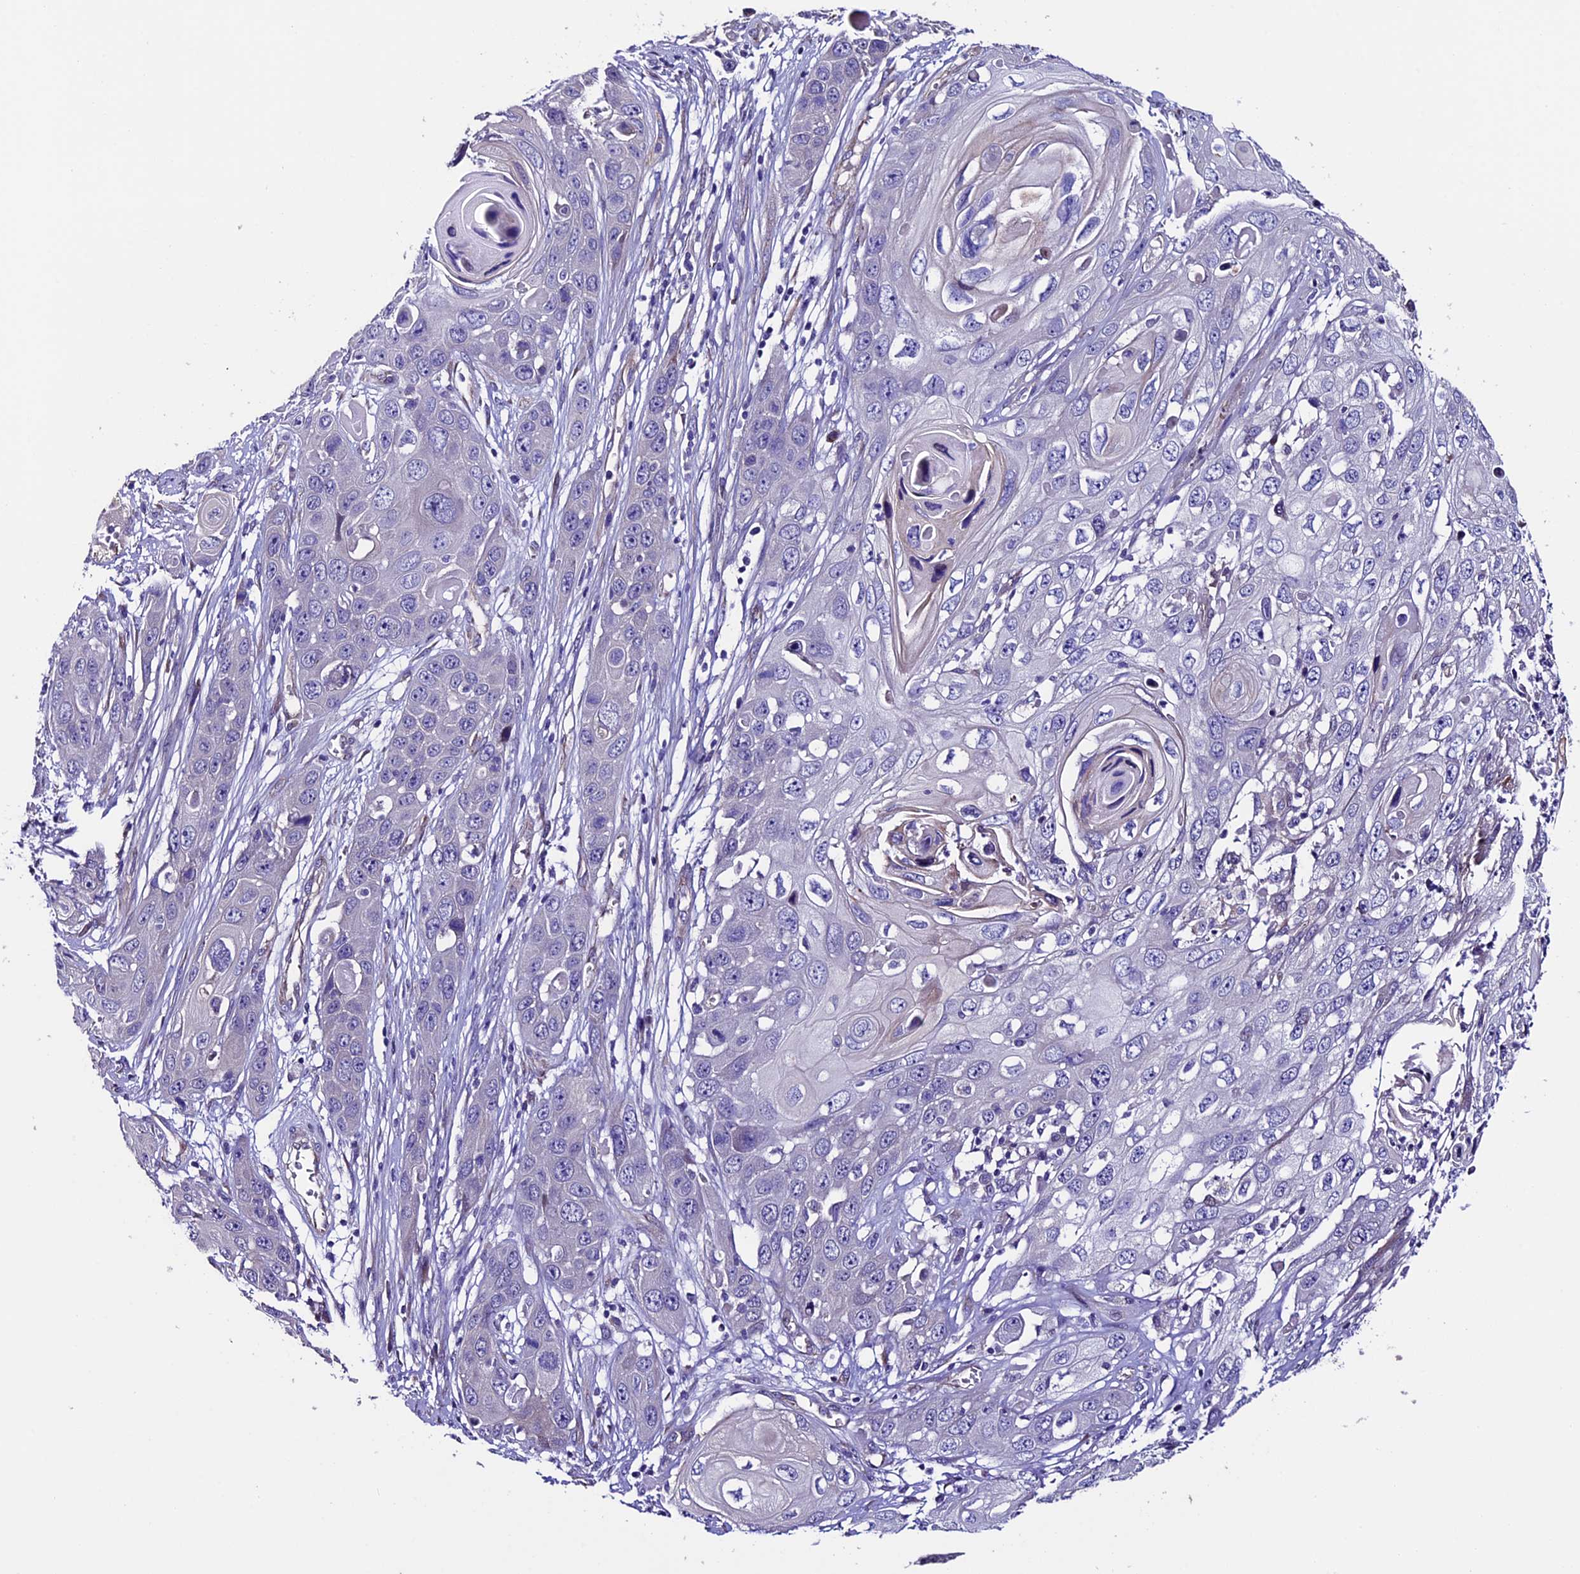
{"staining": {"intensity": "negative", "quantity": "none", "location": "none"}, "tissue": "skin cancer", "cell_type": "Tumor cells", "image_type": "cancer", "snomed": [{"axis": "morphology", "description": "Squamous cell carcinoma, NOS"}, {"axis": "topography", "description": "Skin"}], "caption": "Protein analysis of skin cancer displays no significant staining in tumor cells.", "gene": "TMEM171", "patient": {"sex": "male", "age": 55}}